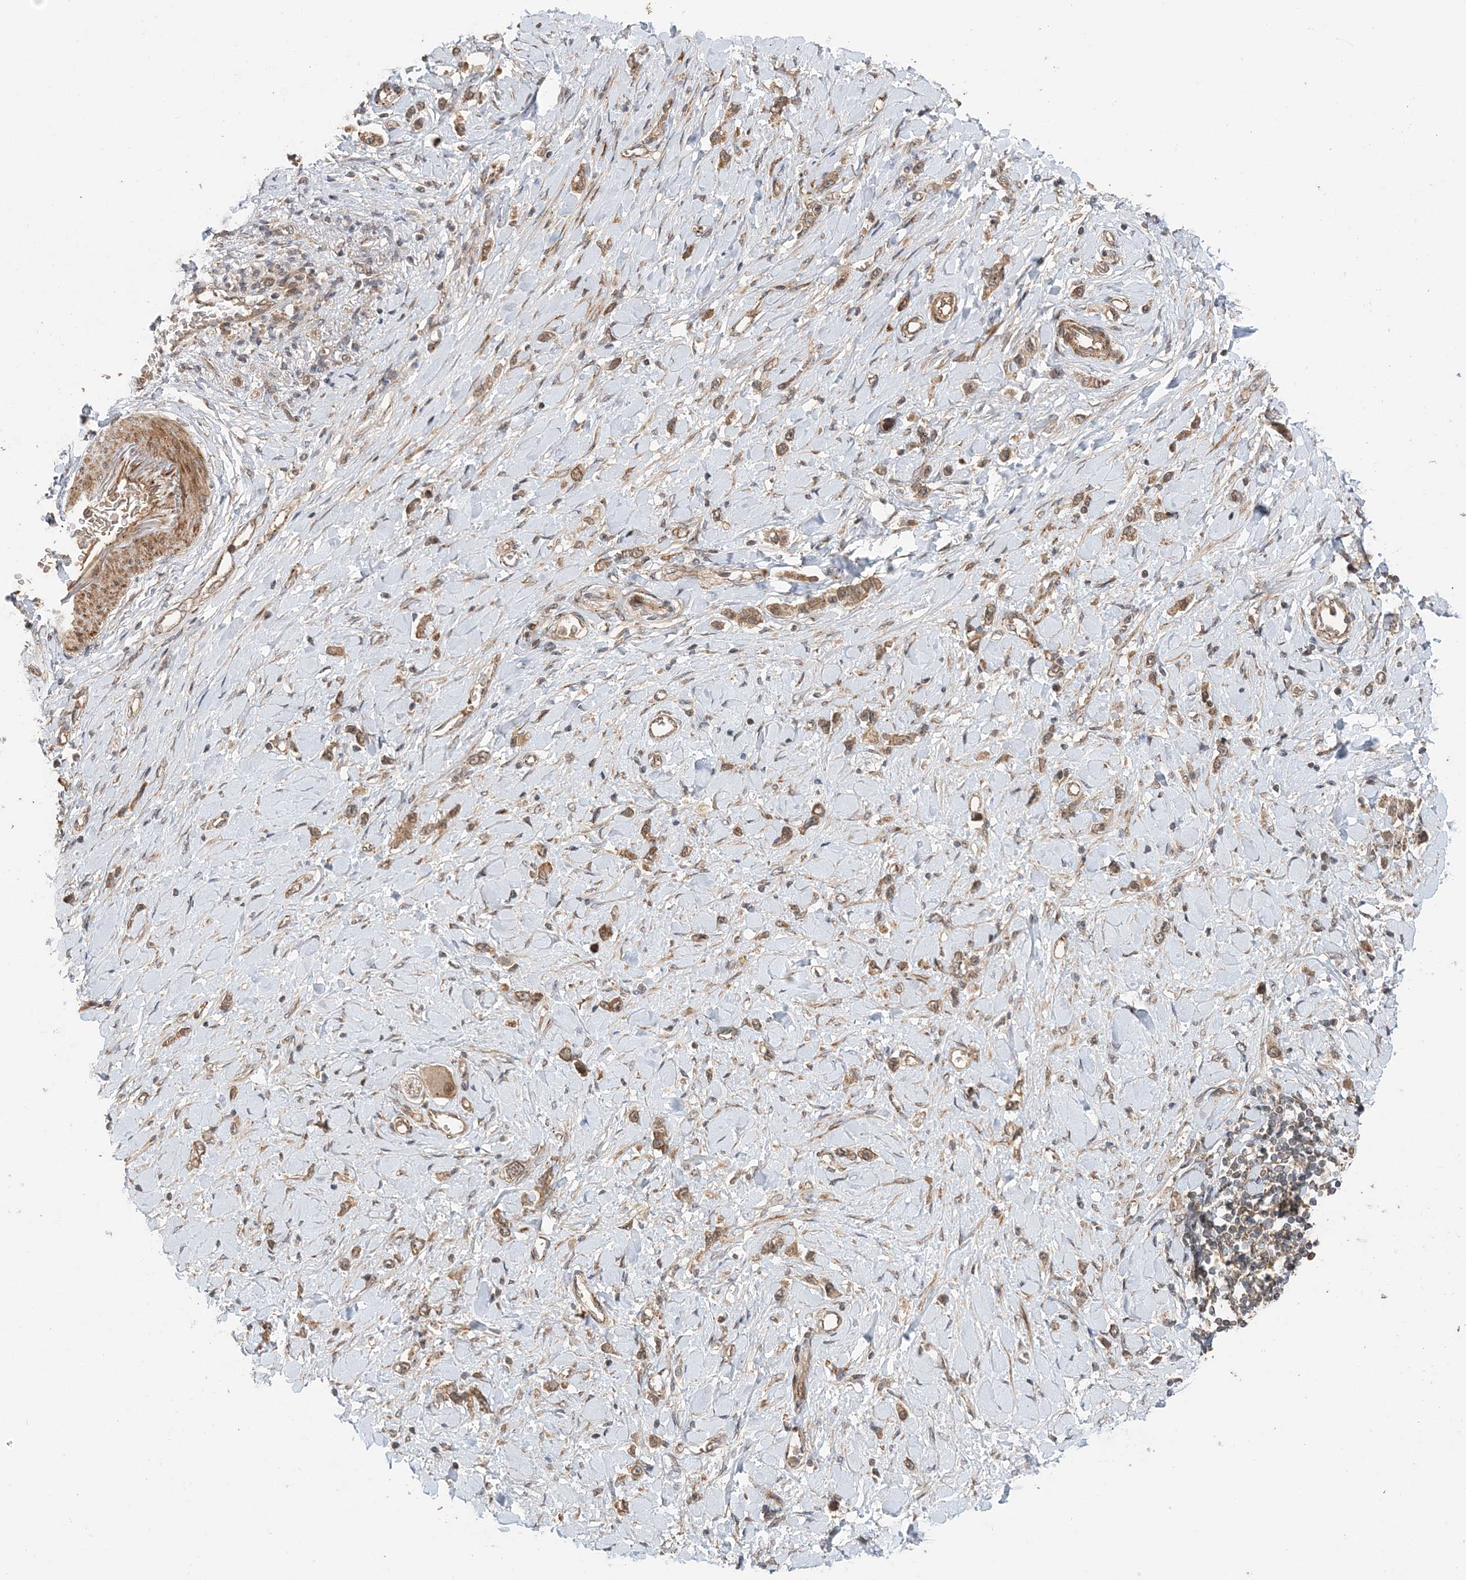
{"staining": {"intensity": "moderate", "quantity": ">75%", "location": "cytoplasmic/membranous"}, "tissue": "stomach cancer", "cell_type": "Tumor cells", "image_type": "cancer", "snomed": [{"axis": "morphology", "description": "Normal tissue, NOS"}, {"axis": "morphology", "description": "Adenocarcinoma, NOS"}, {"axis": "topography", "description": "Stomach, upper"}, {"axis": "topography", "description": "Stomach"}], "caption": "Immunohistochemistry staining of stomach adenocarcinoma, which shows medium levels of moderate cytoplasmic/membranous expression in about >75% of tumor cells indicating moderate cytoplasmic/membranous protein expression. The staining was performed using DAB (3,3'-diaminobenzidine) (brown) for protein detection and nuclei were counterstained in hematoxylin (blue).", "gene": "UBTD2", "patient": {"sex": "female", "age": 65}}